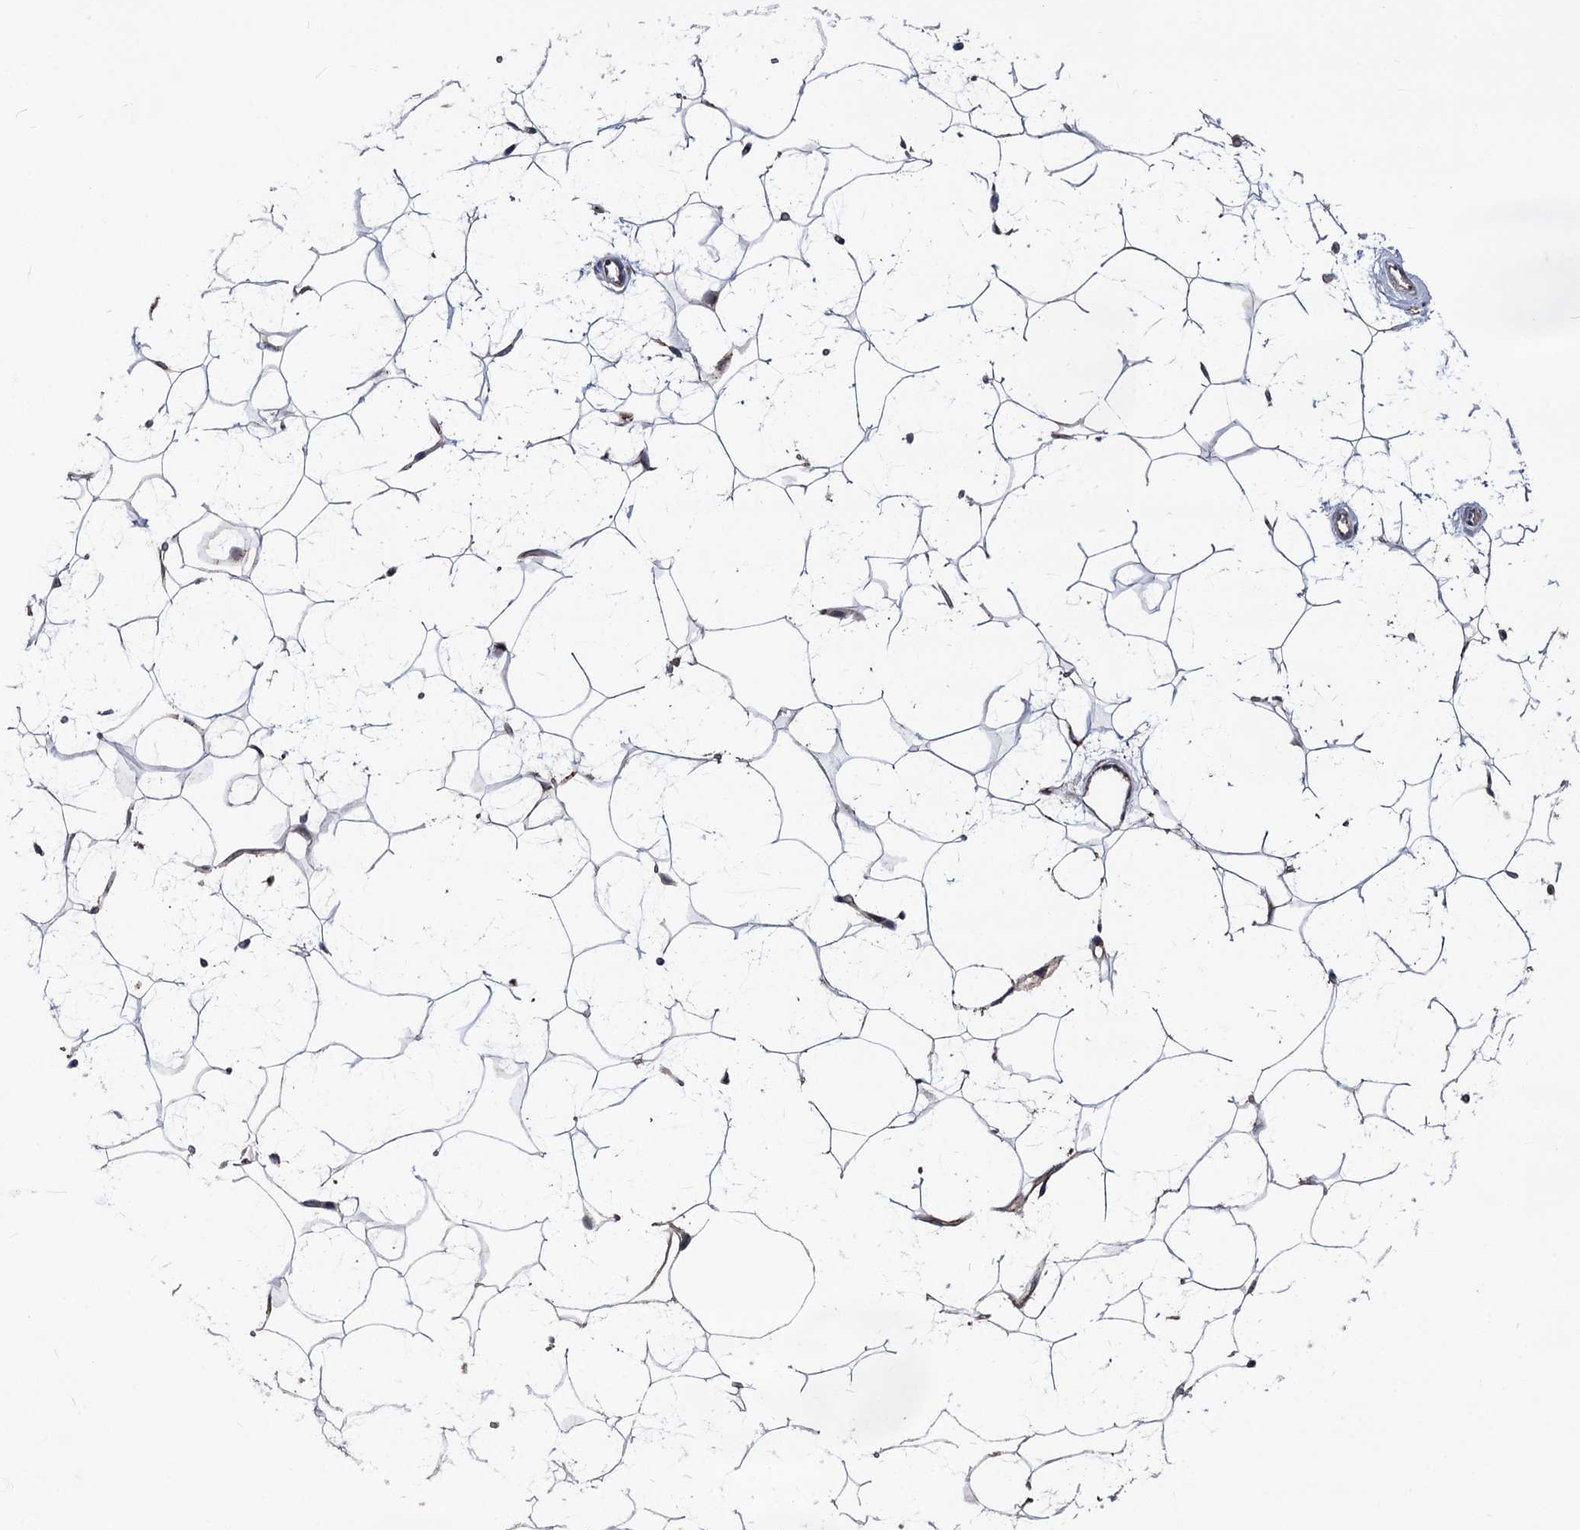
{"staining": {"intensity": "negative", "quantity": "none", "location": "none"}, "tissue": "adipose tissue", "cell_type": "Adipocytes", "image_type": "normal", "snomed": [{"axis": "morphology", "description": "Normal tissue, NOS"}, {"axis": "topography", "description": "Breast"}], "caption": "High power microscopy photomicrograph of an immunohistochemistry (IHC) micrograph of unremarkable adipose tissue, revealing no significant expression in adipocytes. (Stains: DAB immunohistochemistry with hematoxylin counter stain, Microscopy: brightfield microscopy at high magnification).", "gene": "SMAGP", "patient": {"sex": "female", "age": 26}}